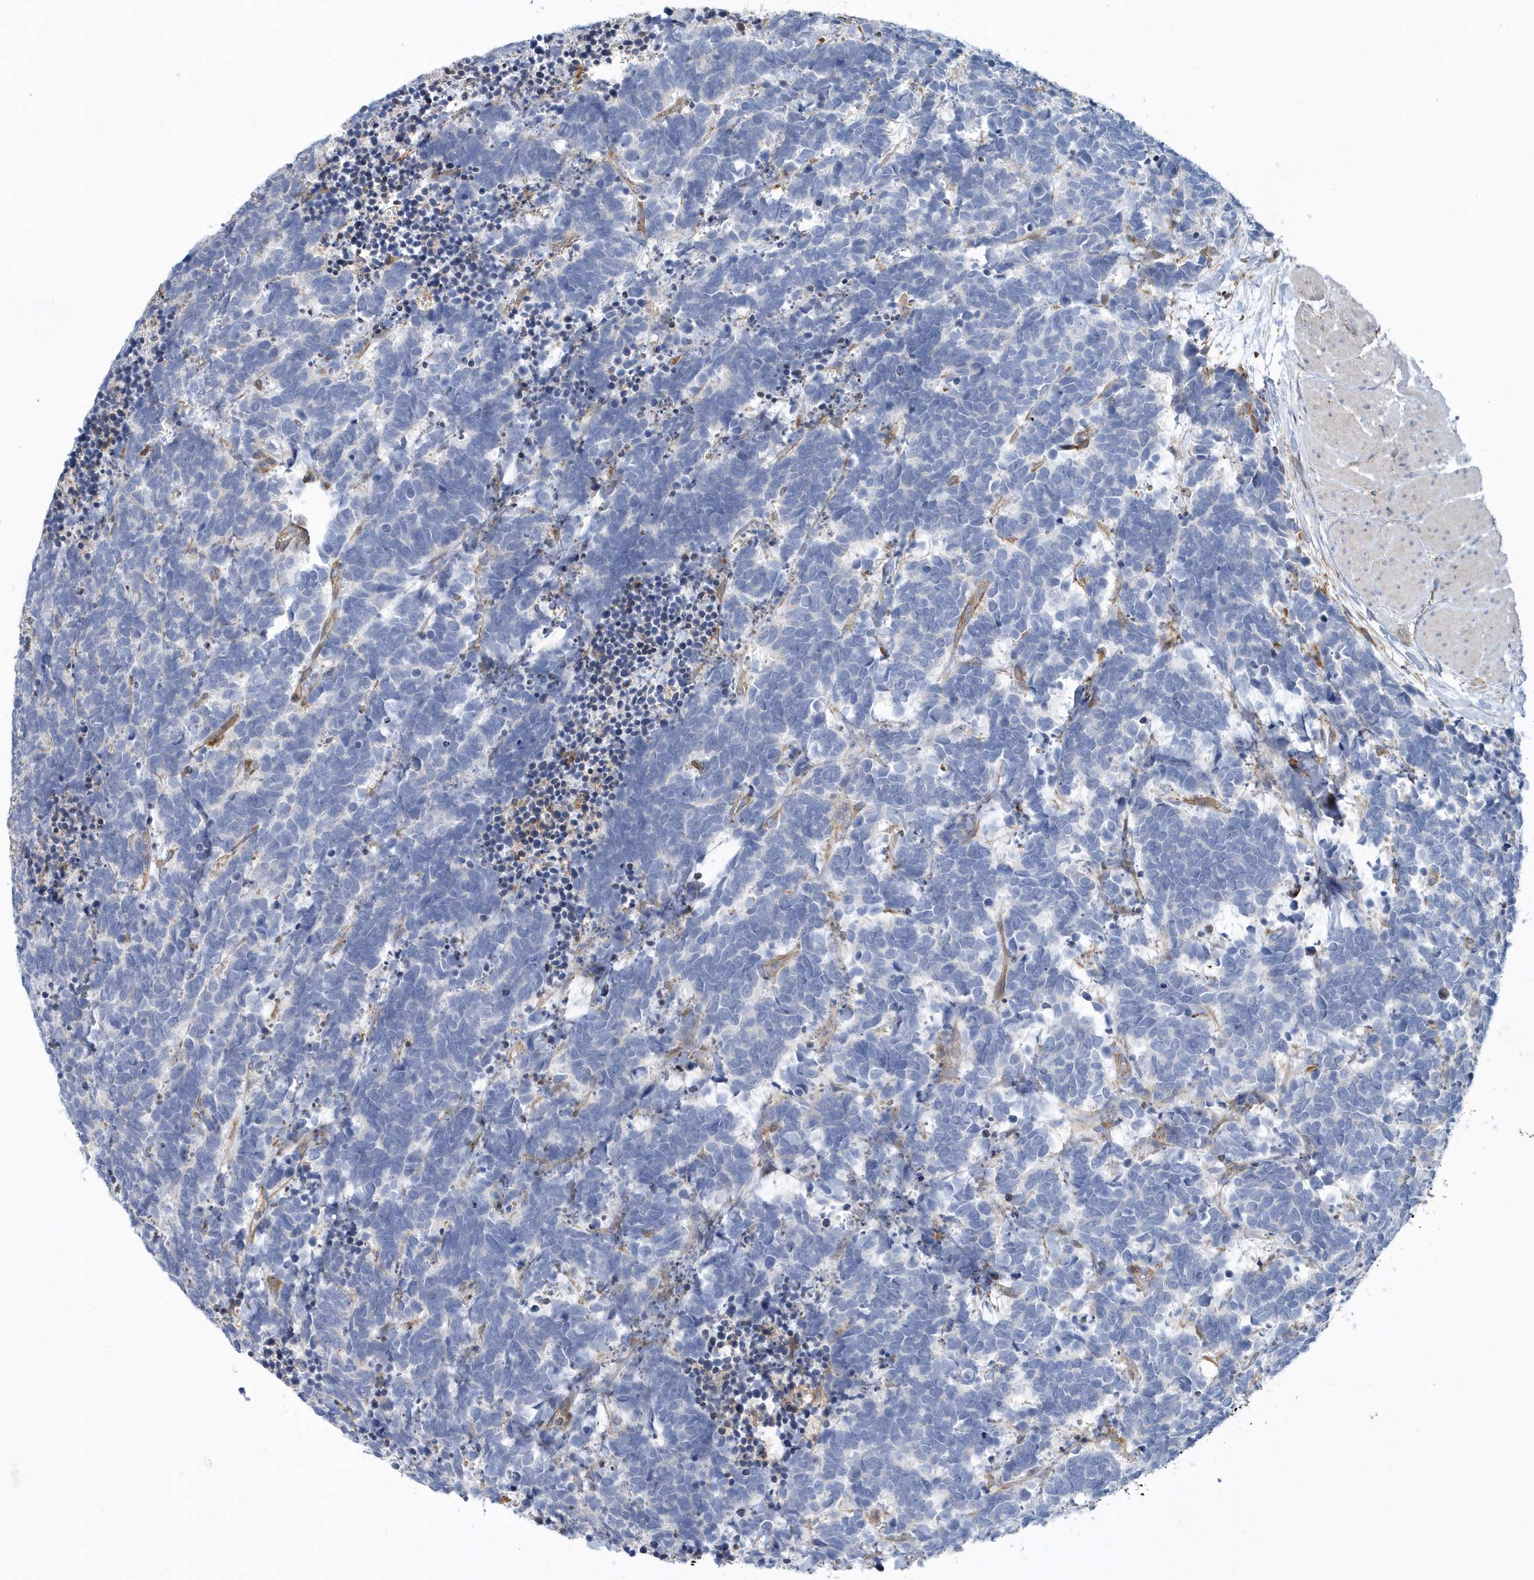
{"staining": {"intensity": "negative", "quantity": "none", "location": "none"}, "tissue": "carcinoid", "cell_type": "Tumor cells", "image_type": "cancer", "snomed": [{"axis": "morphology", "description": "Carcinoma, NOS"}, {"axis": "morphology", "description": "Carcinoid, malignant, NOS"}, {"axis": "topography", "description": "Urinary bladder"}], "caption": "There is no significant expression in tumor cells of carcinoma.", "gene": "ARAP2", "patient": {"sex": "male", "age": 57}}